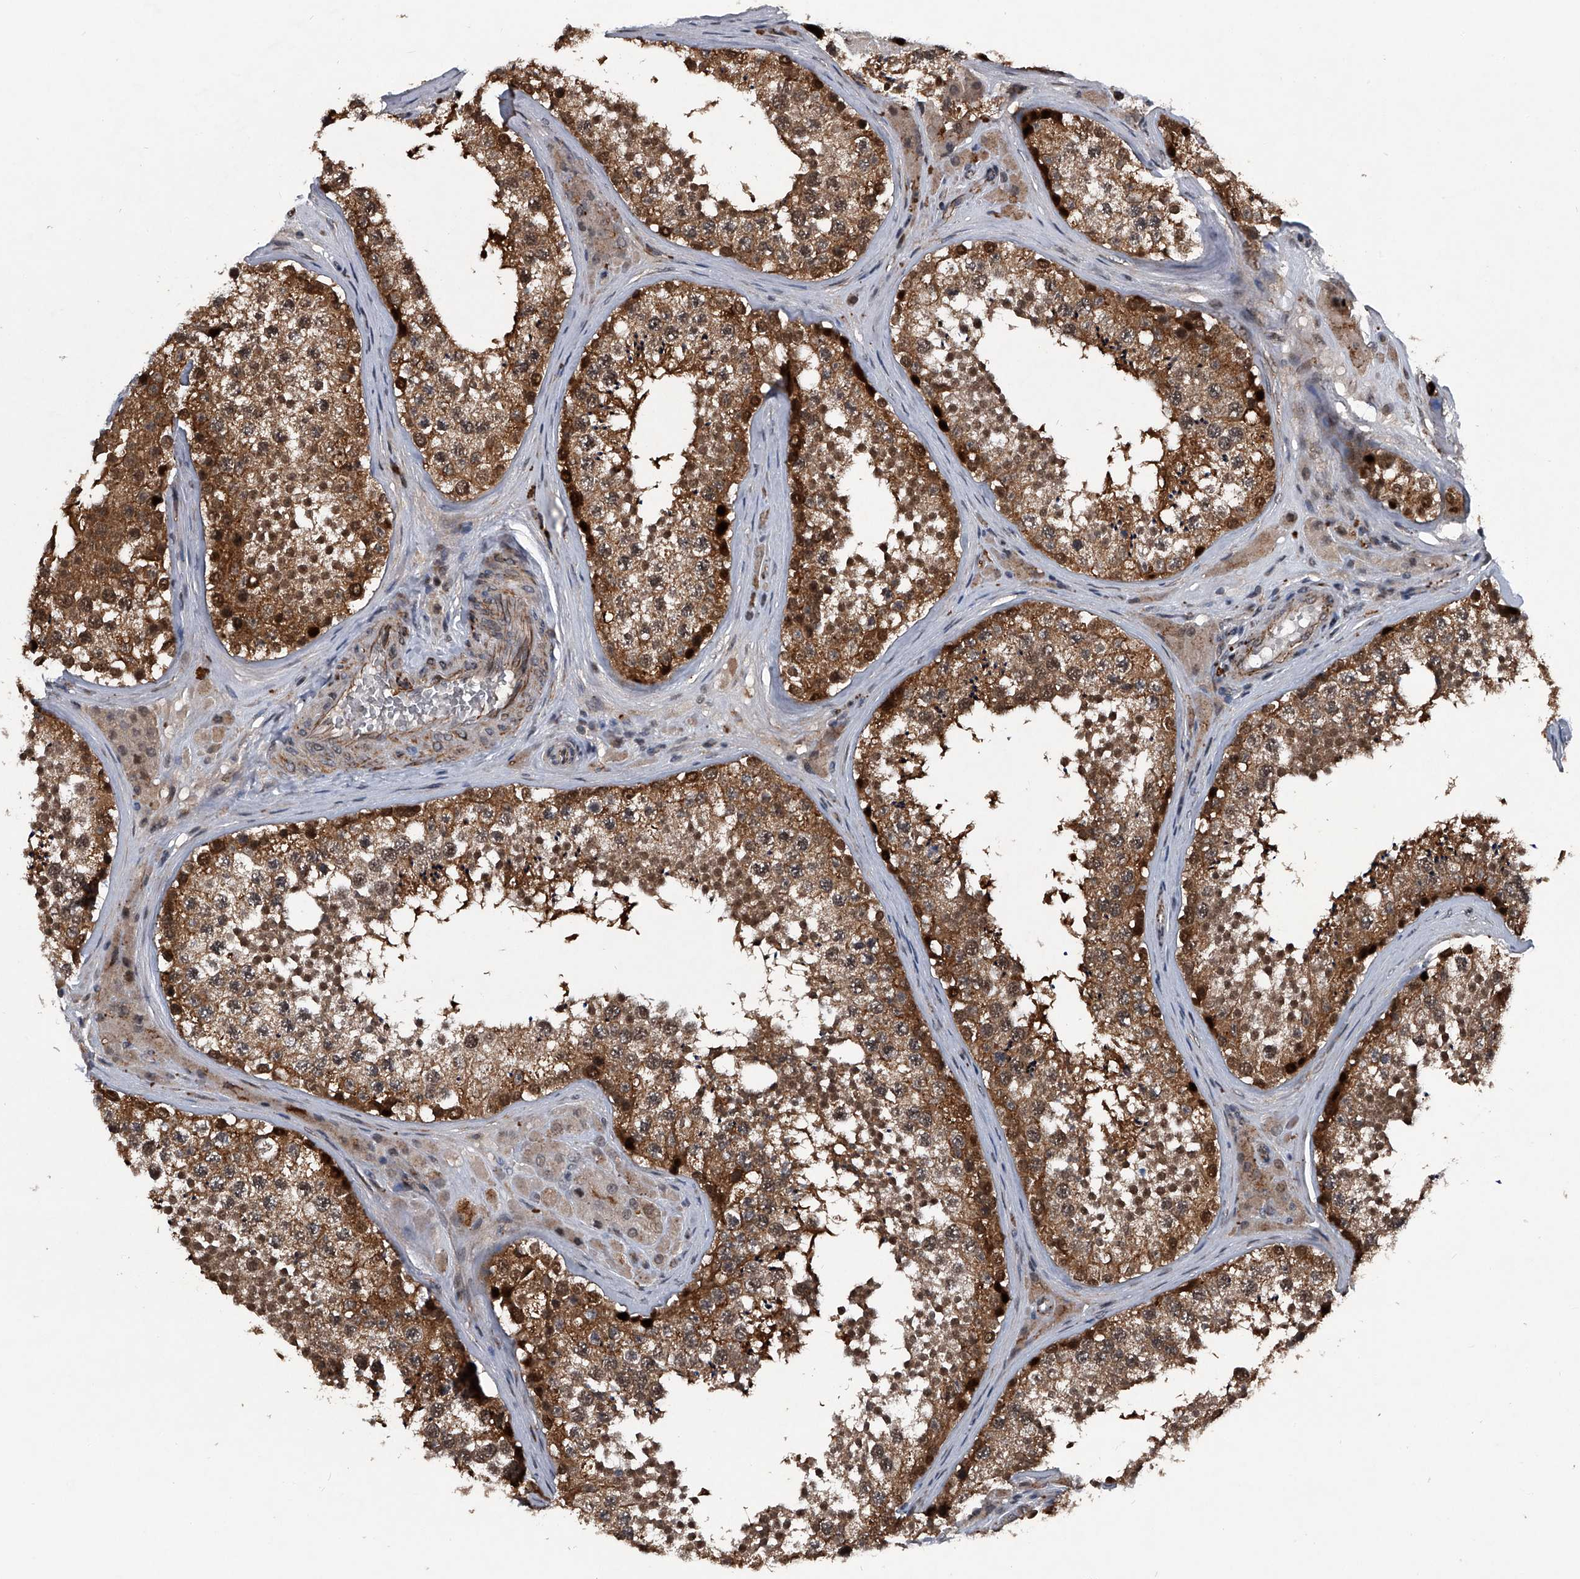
{"staining": {"intensity": "moderate", "quantity": ">75%", "location": "cytoplasmic/membranous,nuclear"}, "tissue": "testis", "cell_type": "Cells in seminiferous ducts", "image_type": "normal", "snomed": [{"axis": "morphology", "description": "Normal tissue, NOS"}, {"axis": "topography", "description": "Testis"}], "caption": "Cells in seminiferous ducts reveal moderate cytoplasmic/membranous,nuclear positivity in approximately >75% of cells in normal testis.", "gene": "MAPKAP1", "patient": {"sex": "male", "age": 46}}